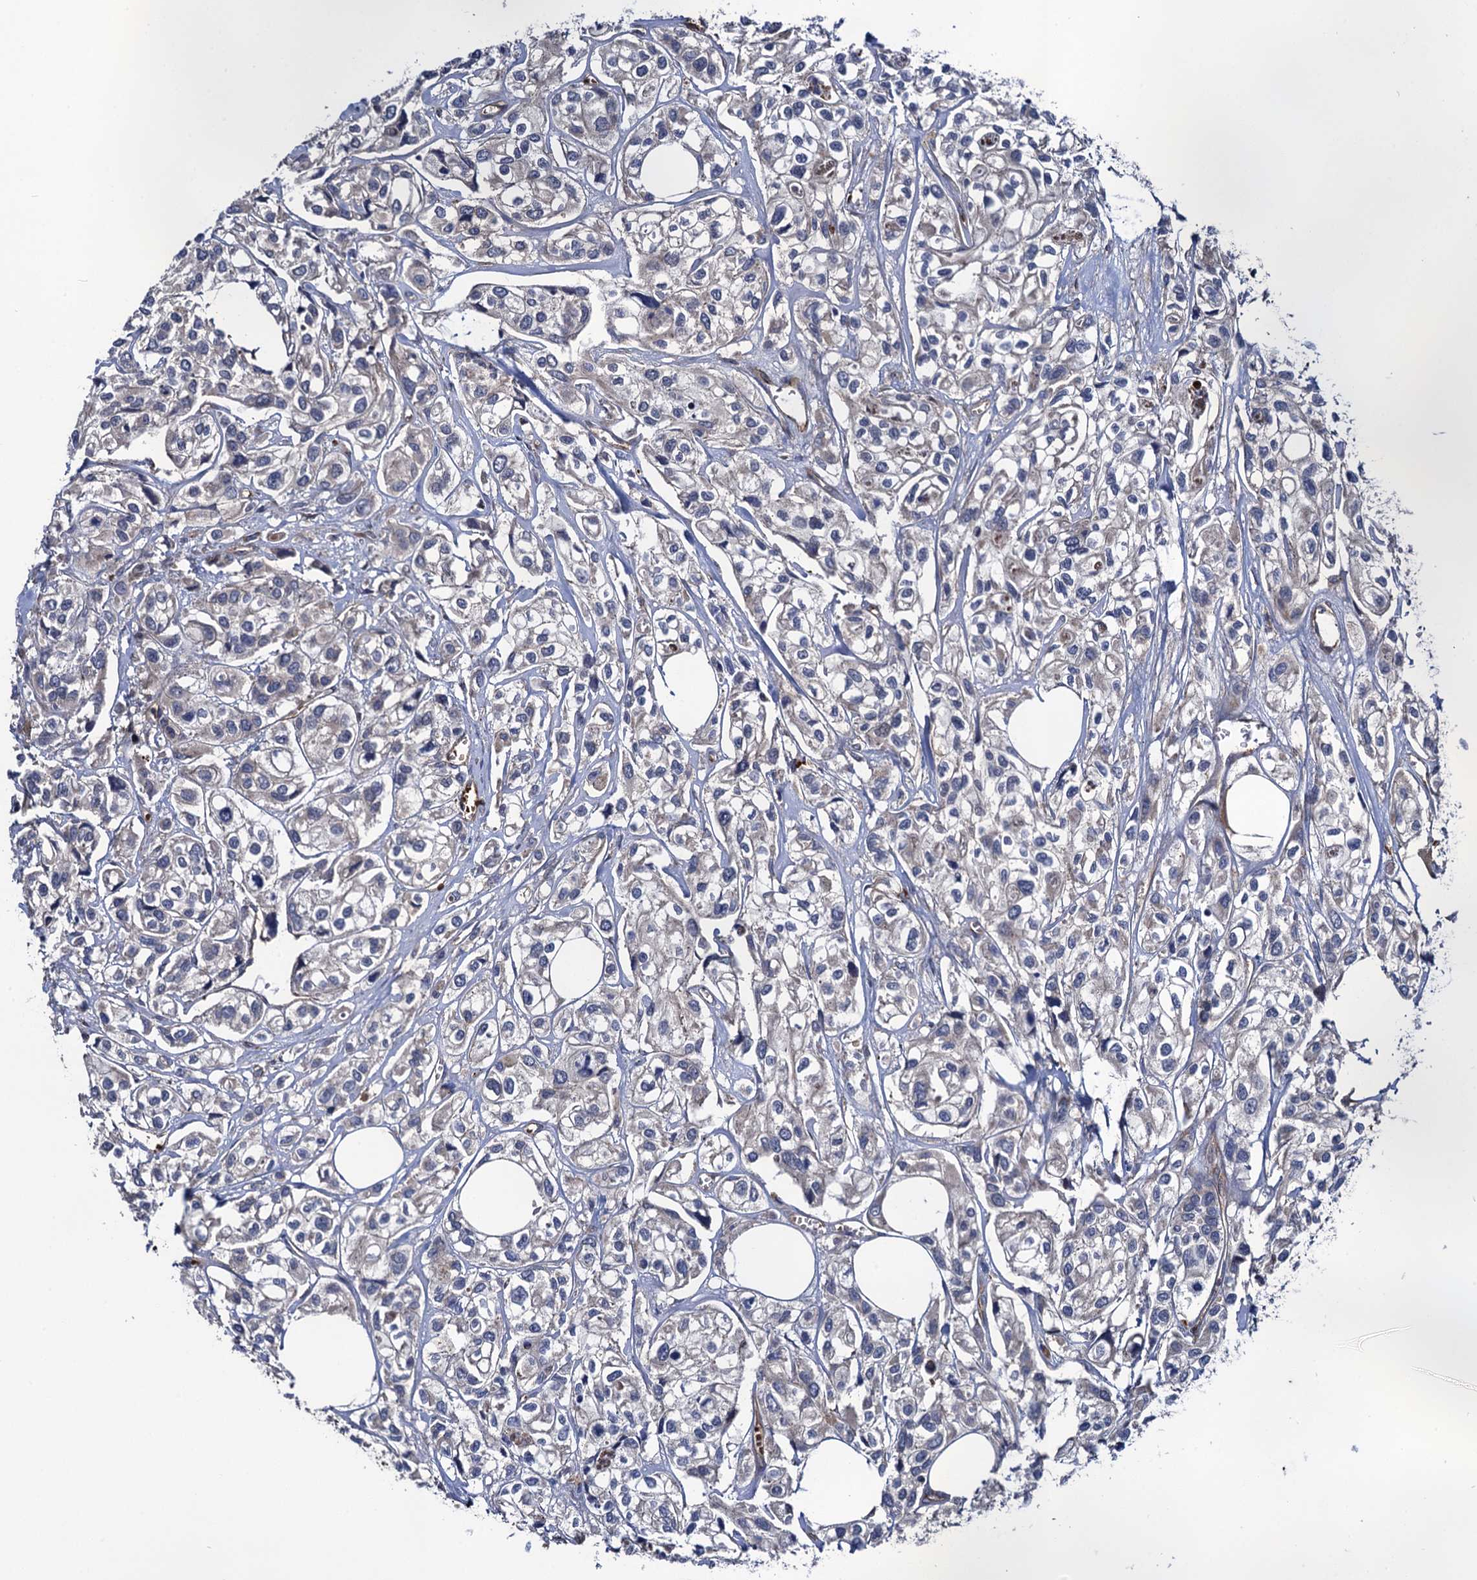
{"staining": {"intensity": "negative", "quantity": "none", "location": "none"}, "tissue": "urothelial cancer", "cell_type": "Tumor cells", "image_type": "cancer", "snomed": [{"axis": "morphology", "description": "Urothelial carcinoma, High grade"}, {"axis": "topography", "description": "Urinary bladder"}], "caption": "This is an immunohistochemistry histopathology image of human urothelial carcinoma (high-grade). There is no positivity in tumor cells.", "gene": "KXD1", "patient": {"sex": "male", "age": 67}}